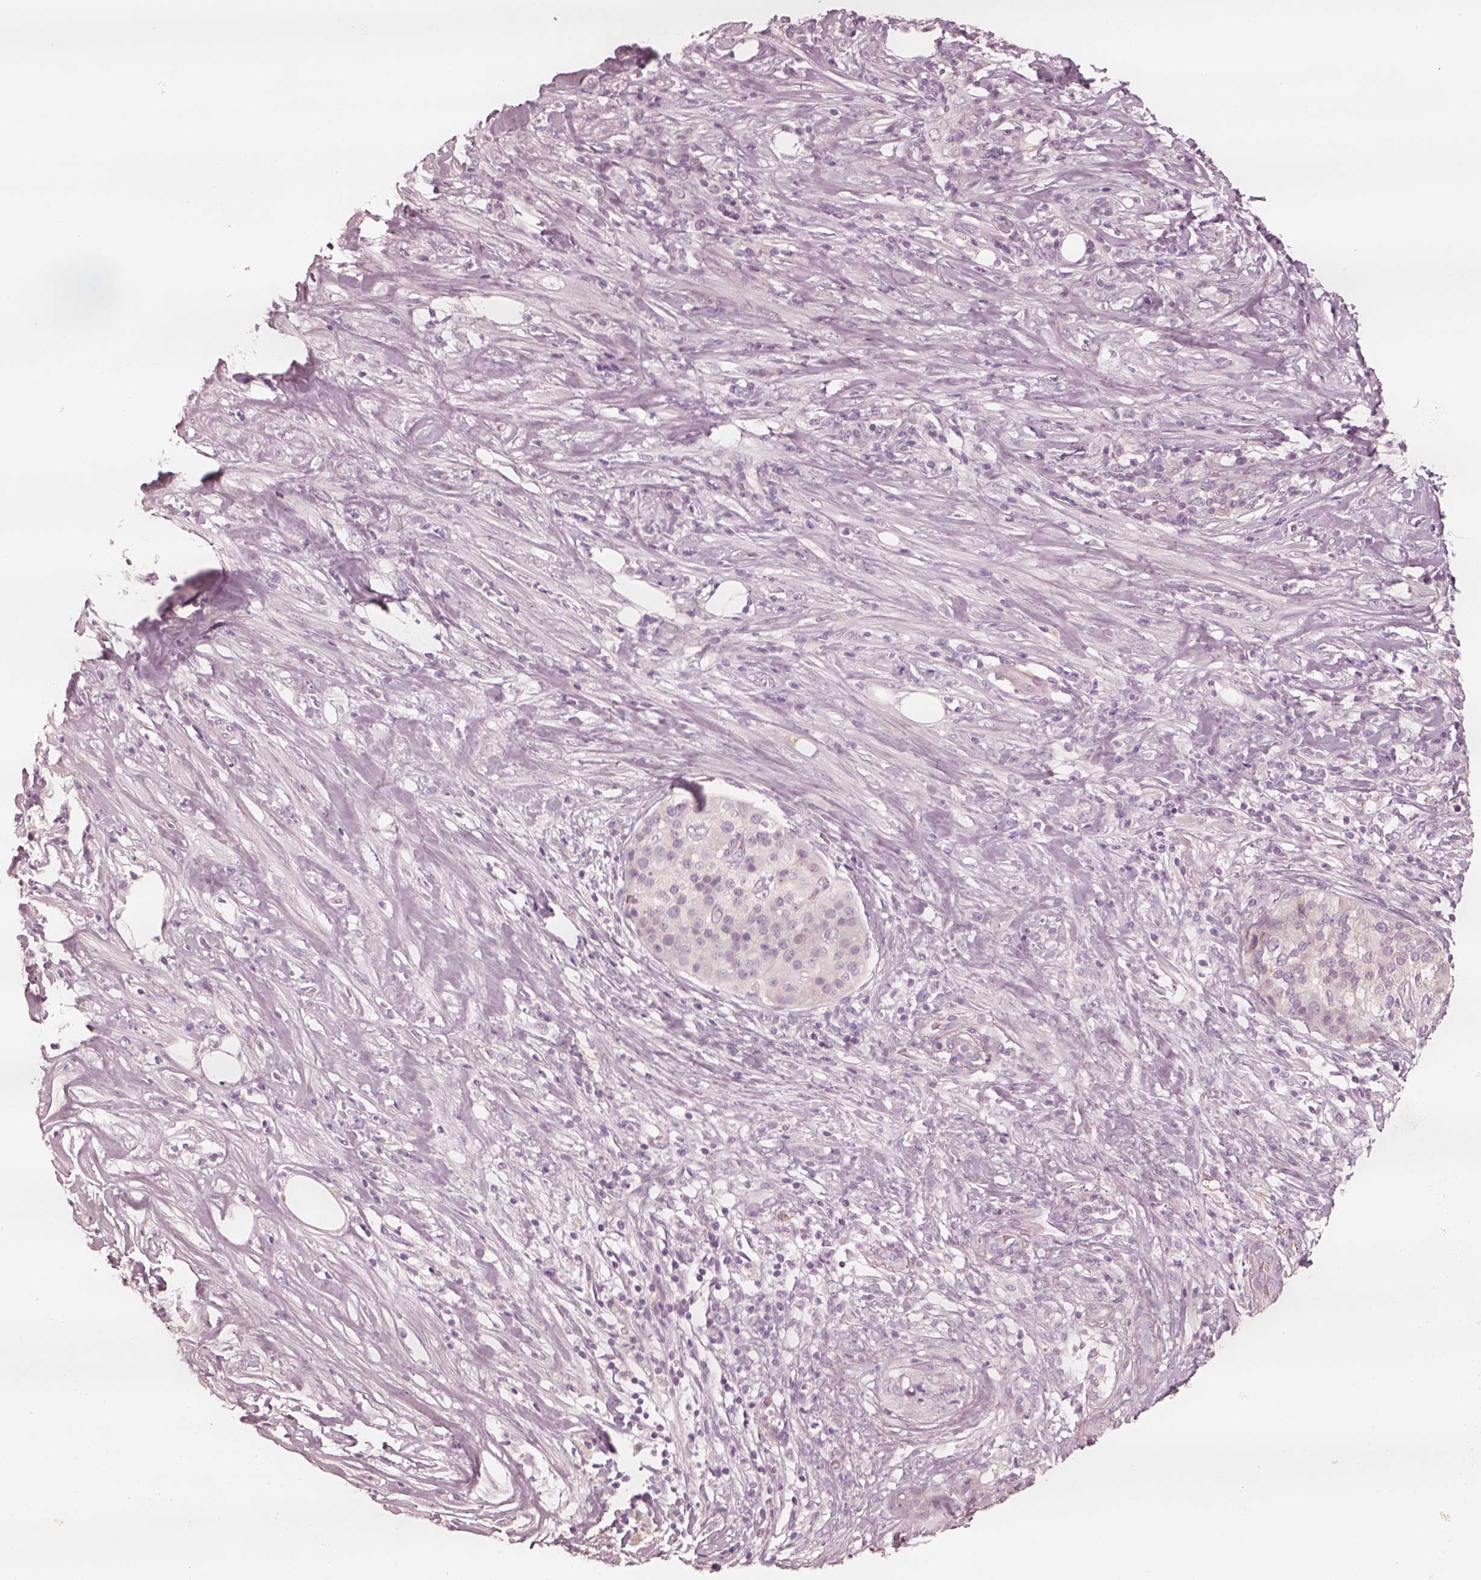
{"staining": {"intensity": "negative", "quantity": "none", "location": "none"}, "tissue": "pancreatic cancer", "cell_type": "Tumor cells", "image_type": "cancer", "snomed": [{"axis": "morphology", "description": "Normal tissue, NOS"}, {"axis": "morphology", "description": "Inflammation, NOS"}, {"axis": "morphology", "description": "Adenocarcinoma, NOS"}, {"axis": "topography", "description": "Pancreas"}], "caption": "The photomicrograph exhibits no staining of tumor cells in adenocarcinoma (pancreatic). (DAB (3,3'-diaminobenzidine) immunohistochemistry, high magnification).", "gene": "DNAAF9", "patient": {"sex": "male", "age": 57}}